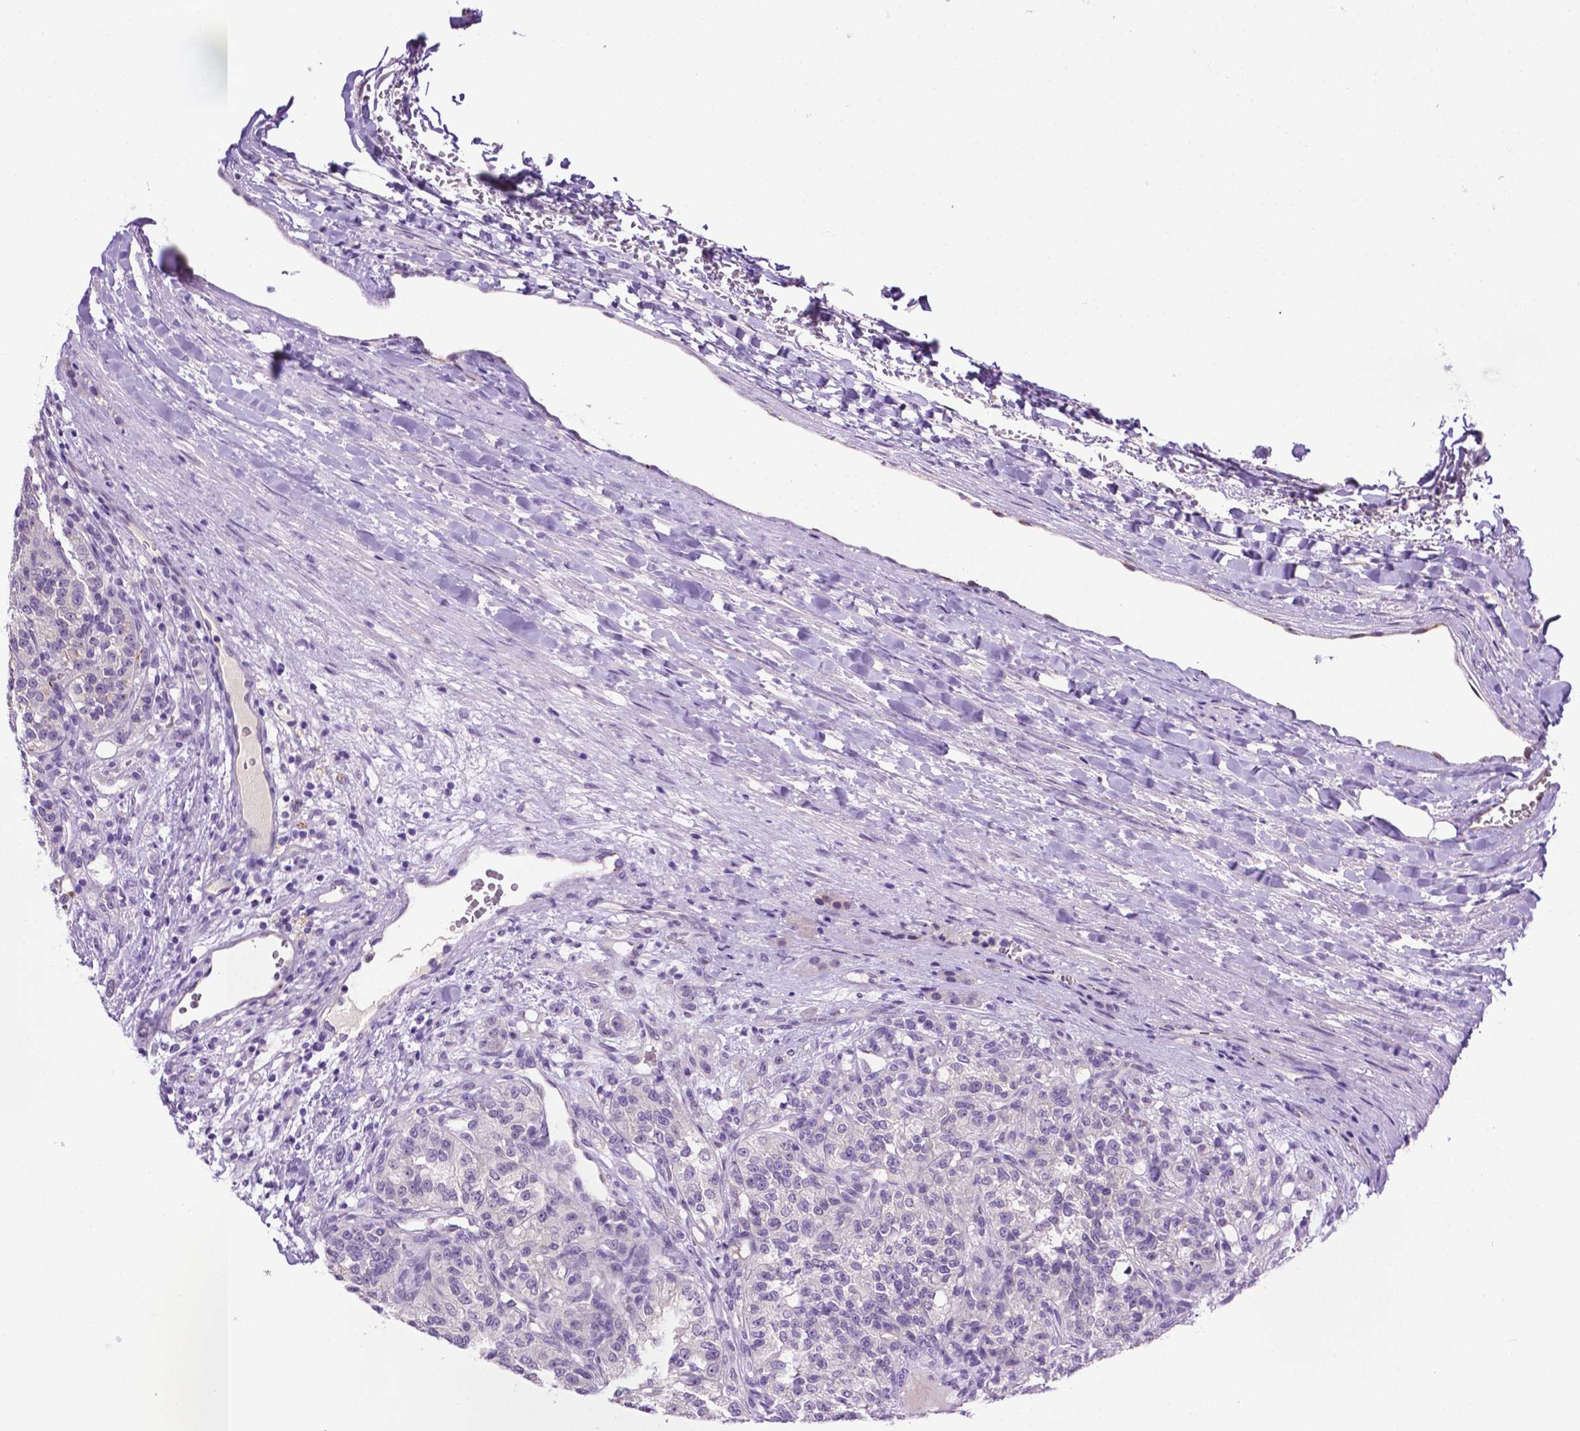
{"staining": {"intensity": "negative", "quantity": "none", "location": "none"}, "tissue": "renal cancer", "cell_type": "Tumor cells", "image_type": "cancer", "snomed": [{"axis": "morphology", "description": "Adenocarcinoma, NOS"}, {"axis": "topography", "description": "Kidney"}], "caption": "The IHC micrograph has no significant positivity in tumor cells of renal cancer tissue.", "gene": "MMP27", "patient": {"sex": "female", "age": 63}}